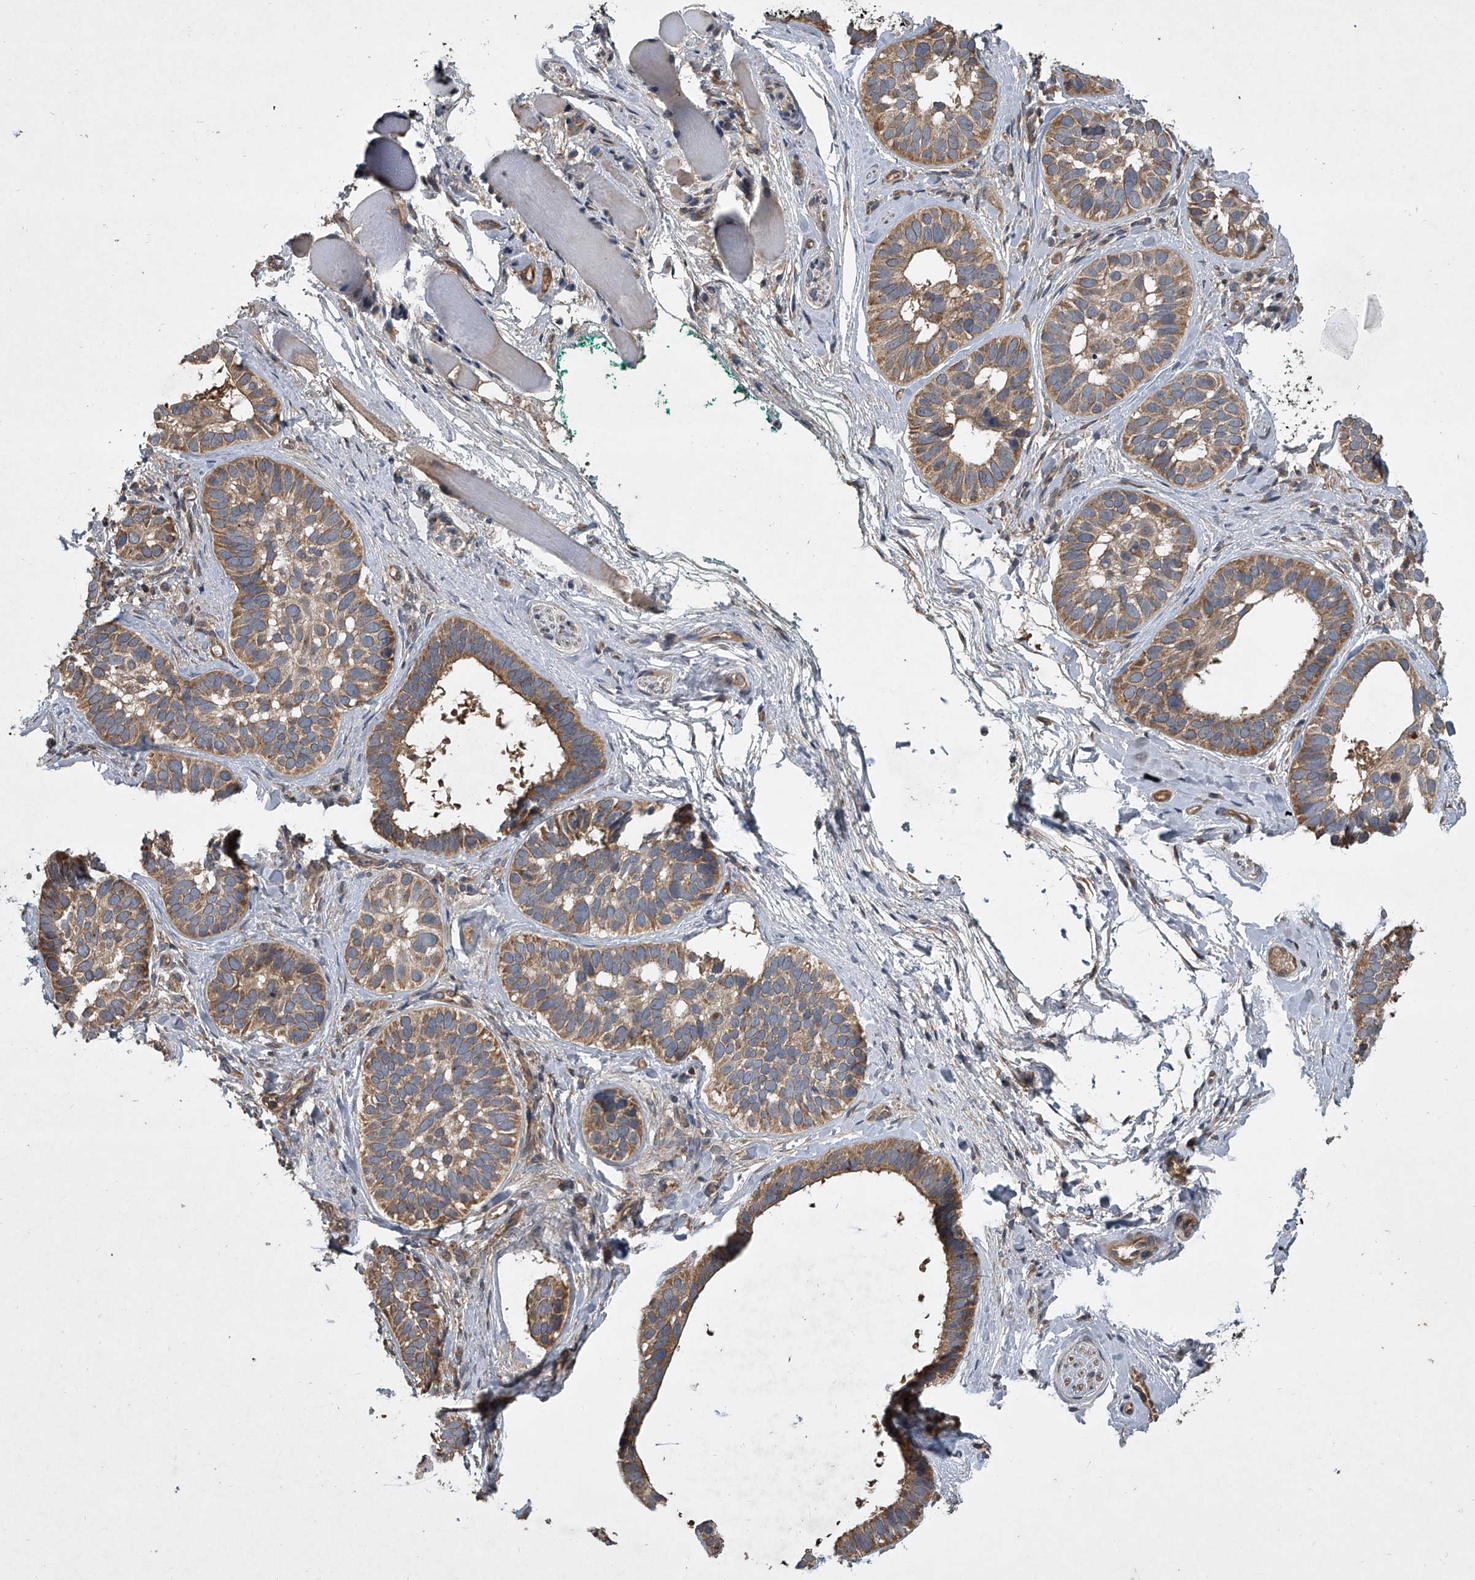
{"staining": {"intensity": "moderate", "quantity": ">75%", "location": "cytoplasmic/membranous"}, "tissue": "skin cancer", "cell_type": "Tumor cells", "image_type": "cancer", "snomed": [{"axis": "morphology", "description": "Basal cell carcinoma"}, {"axis": "topography", "description": "Skin"}], "caption": "Immunohistochemical staining of human skin cancer exhibits medium levels of moderate cytoplasmic/membranous protein expression in about >75% of tumor cells.", "gene": "NFS1", "patient": {"sex": "male", "age": 62}}